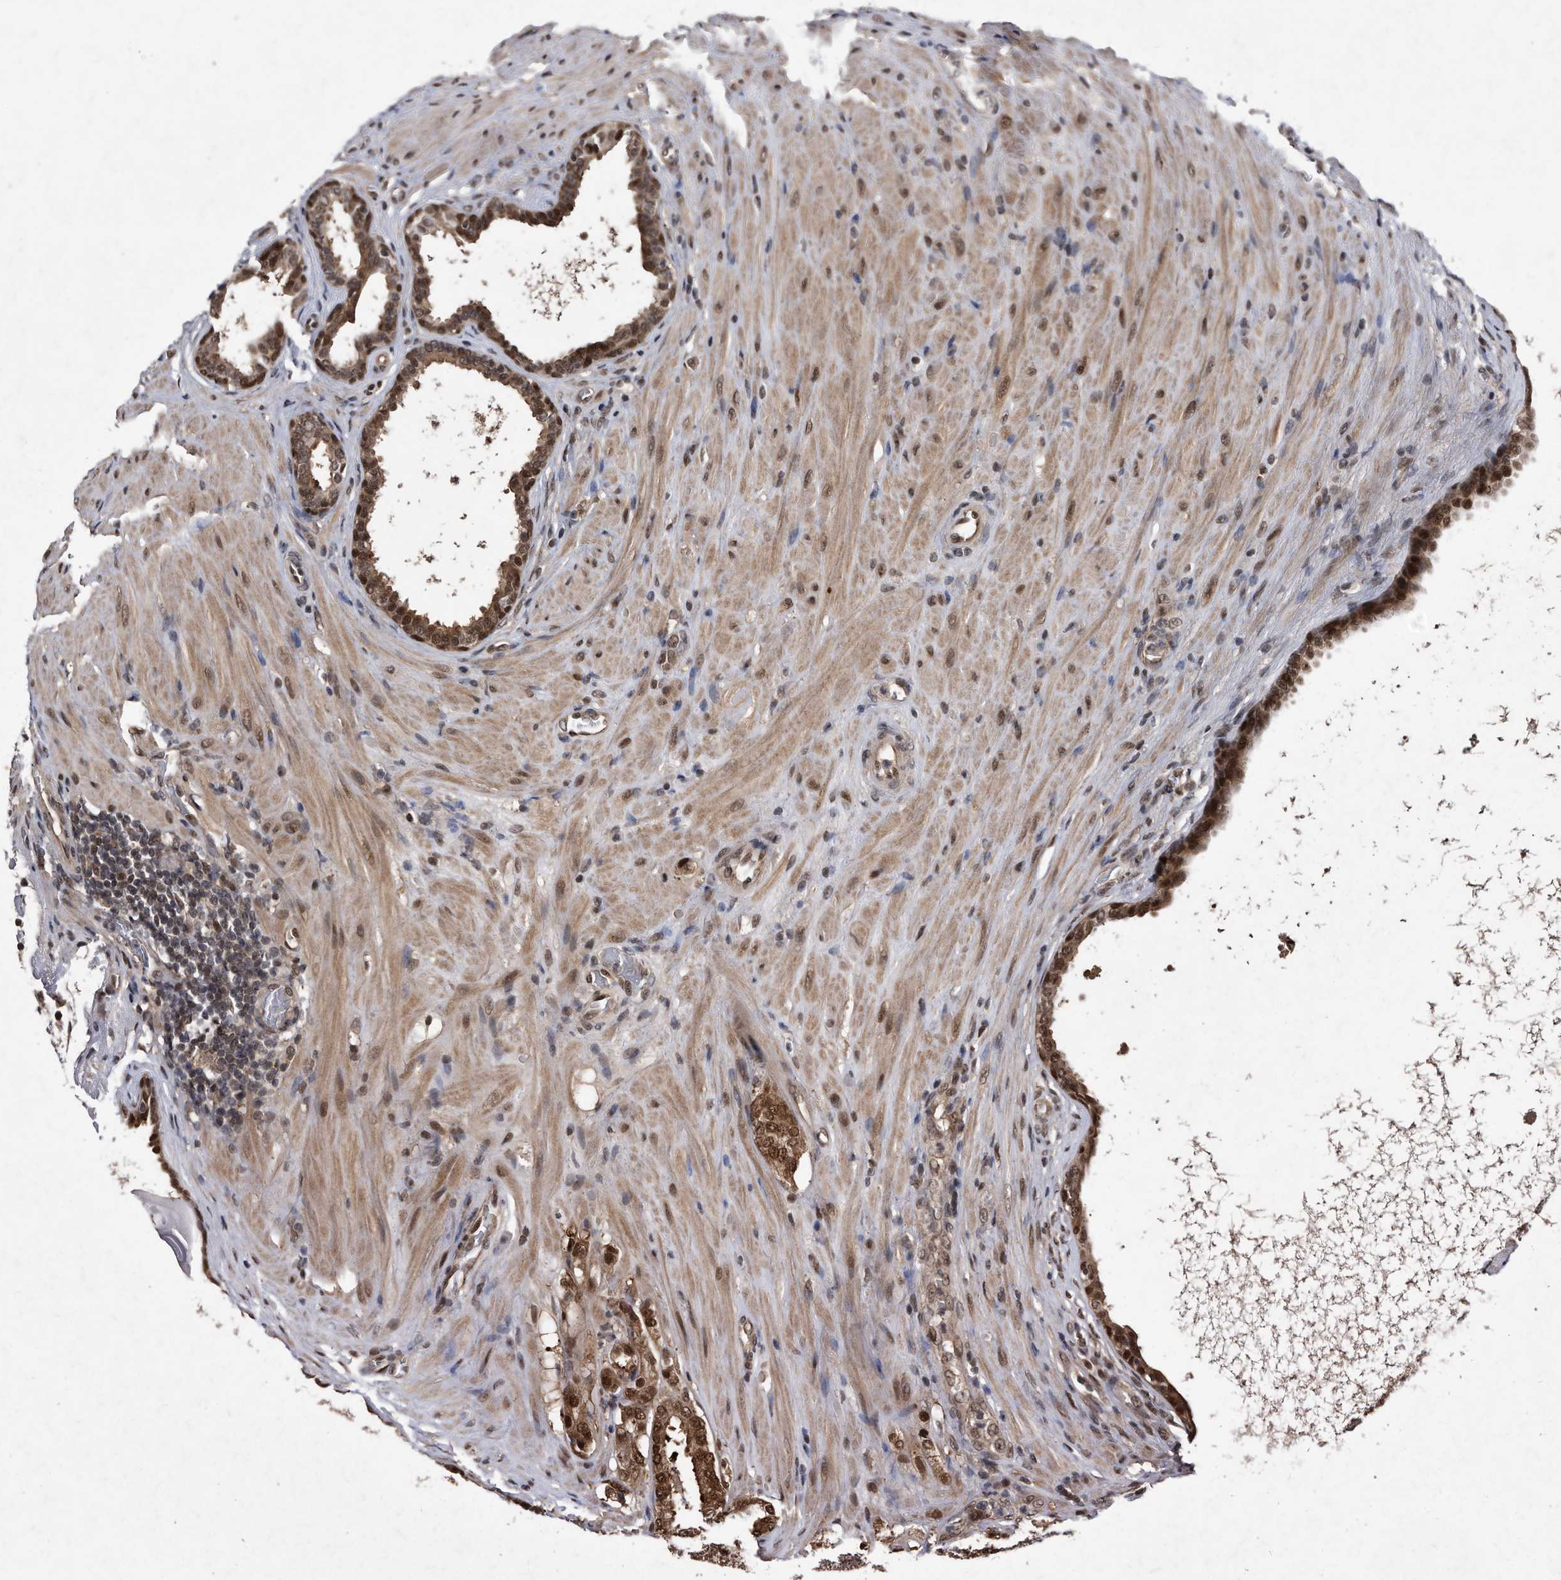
{"staining": {"intensity": "strong", "quantity": ">75%", "location": "cytoplasmic/membranous,nuclear"}, "tissue": "prostate cancer", "cell_type": "Tumor cells", "image_type": "cancer", "snomed": [{"axis": "morphology", "description": "Adenocarcinoma, Low grade"}, {"axis": "topography", "description": "Prostate"}], "caption": "Prostate cancer stained for a protein shows strong cytoplasmic/membranous and nuclear positivity in tumor cells.", "gene": "RAD23B", "patient": {"sex": "male", "age": 69}}